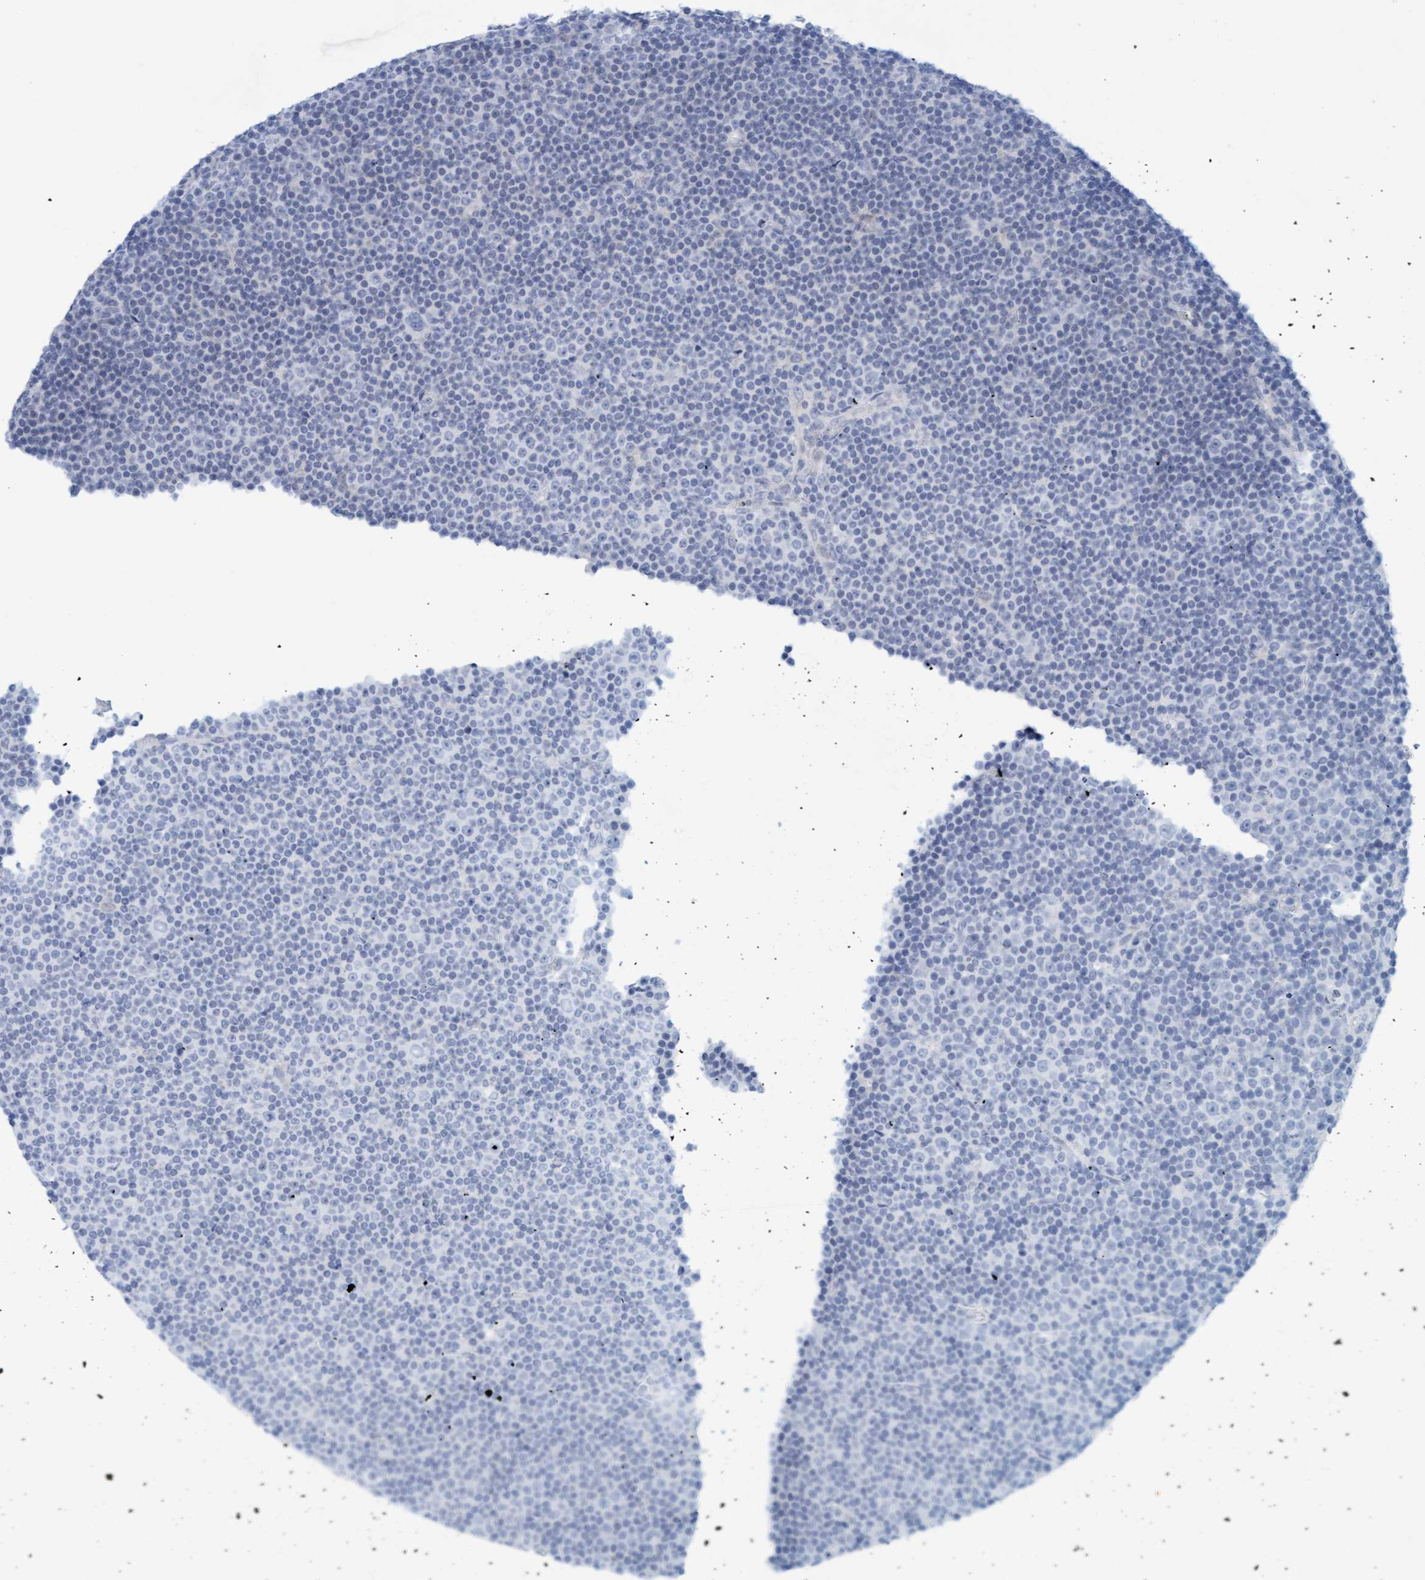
{"staining": {"intensity": "negative", "quantity": "none", "location": "none"}, "tissue": "lymphoma", "cell_type": "Tumor cells", "image_type": "cancer", "snomed": [{"axis": "morphology", "description": "Malignant lymphoma, non-Hodgkin's type, Low grade"}, {"axis": "topography", "description": "Lymph node"}], "caption": "Histopathology image shows no significant protein staining in tumor cells of malignant lymphoma, non-Hodgkin's type (low-grade).", "gene": "CPA3", "patient": {"sex": "female", "age": 67}}